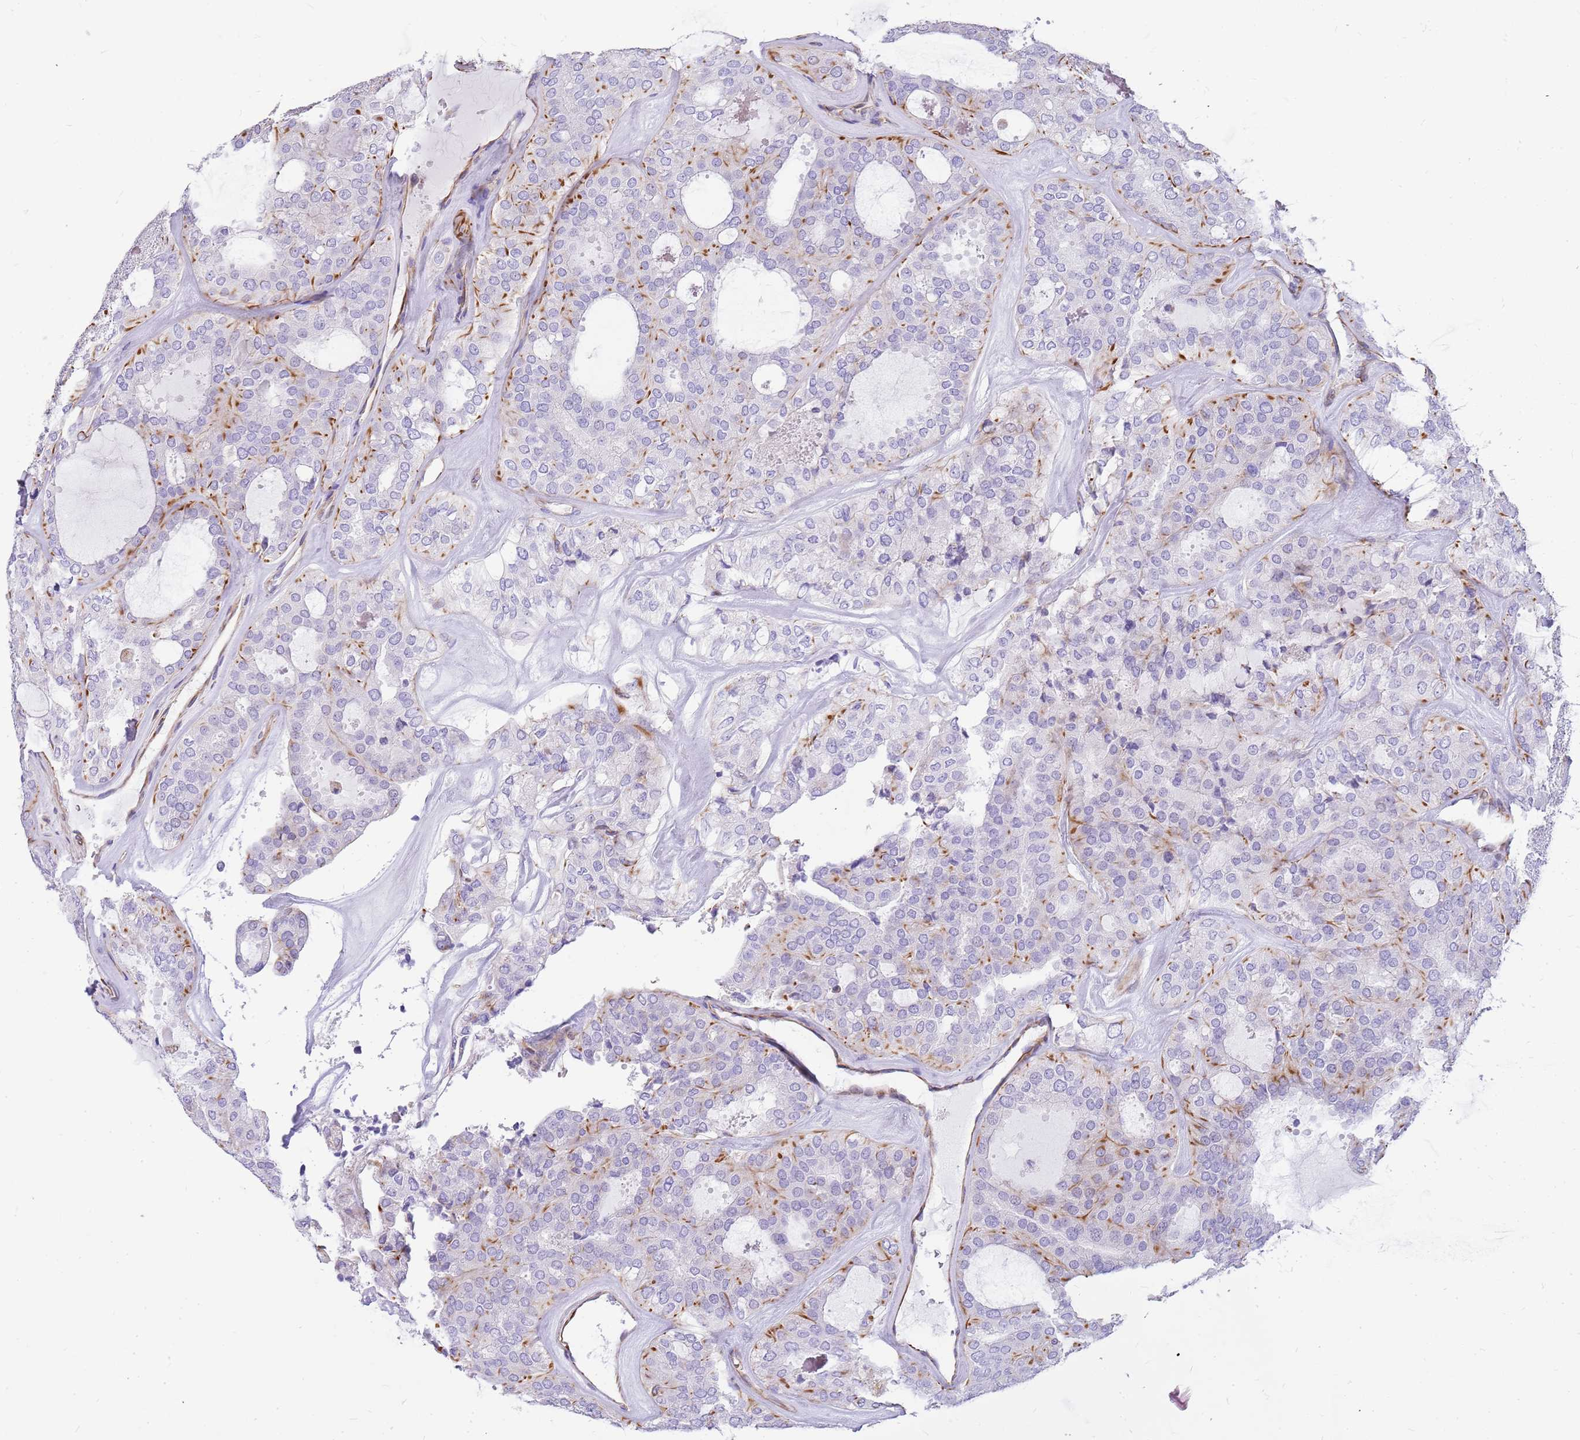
{"staining": {"intensity": "negative", "quantity": "none", "location": "none"}, "tissue": "thyroid cancer", "cell_type": "Tumor cells", "image_type": "cancer", "snomed": [{"axis": "morphology", "description": "Follicular adenoma carcinoma, NOS"}, {"axis": "topography", "description": "Thyroid gland"}], "caption": "Immunohistochemistry photomicrograph of thyroid cancer stained for a protein (brown), which demonstrates no positivity in tumor cells. (DAB immunohistochemistry (IHC) with hematoxylin counter stain).", "gene": "ZDHHC1", "patient": {"sex": "male", "age": 75}}